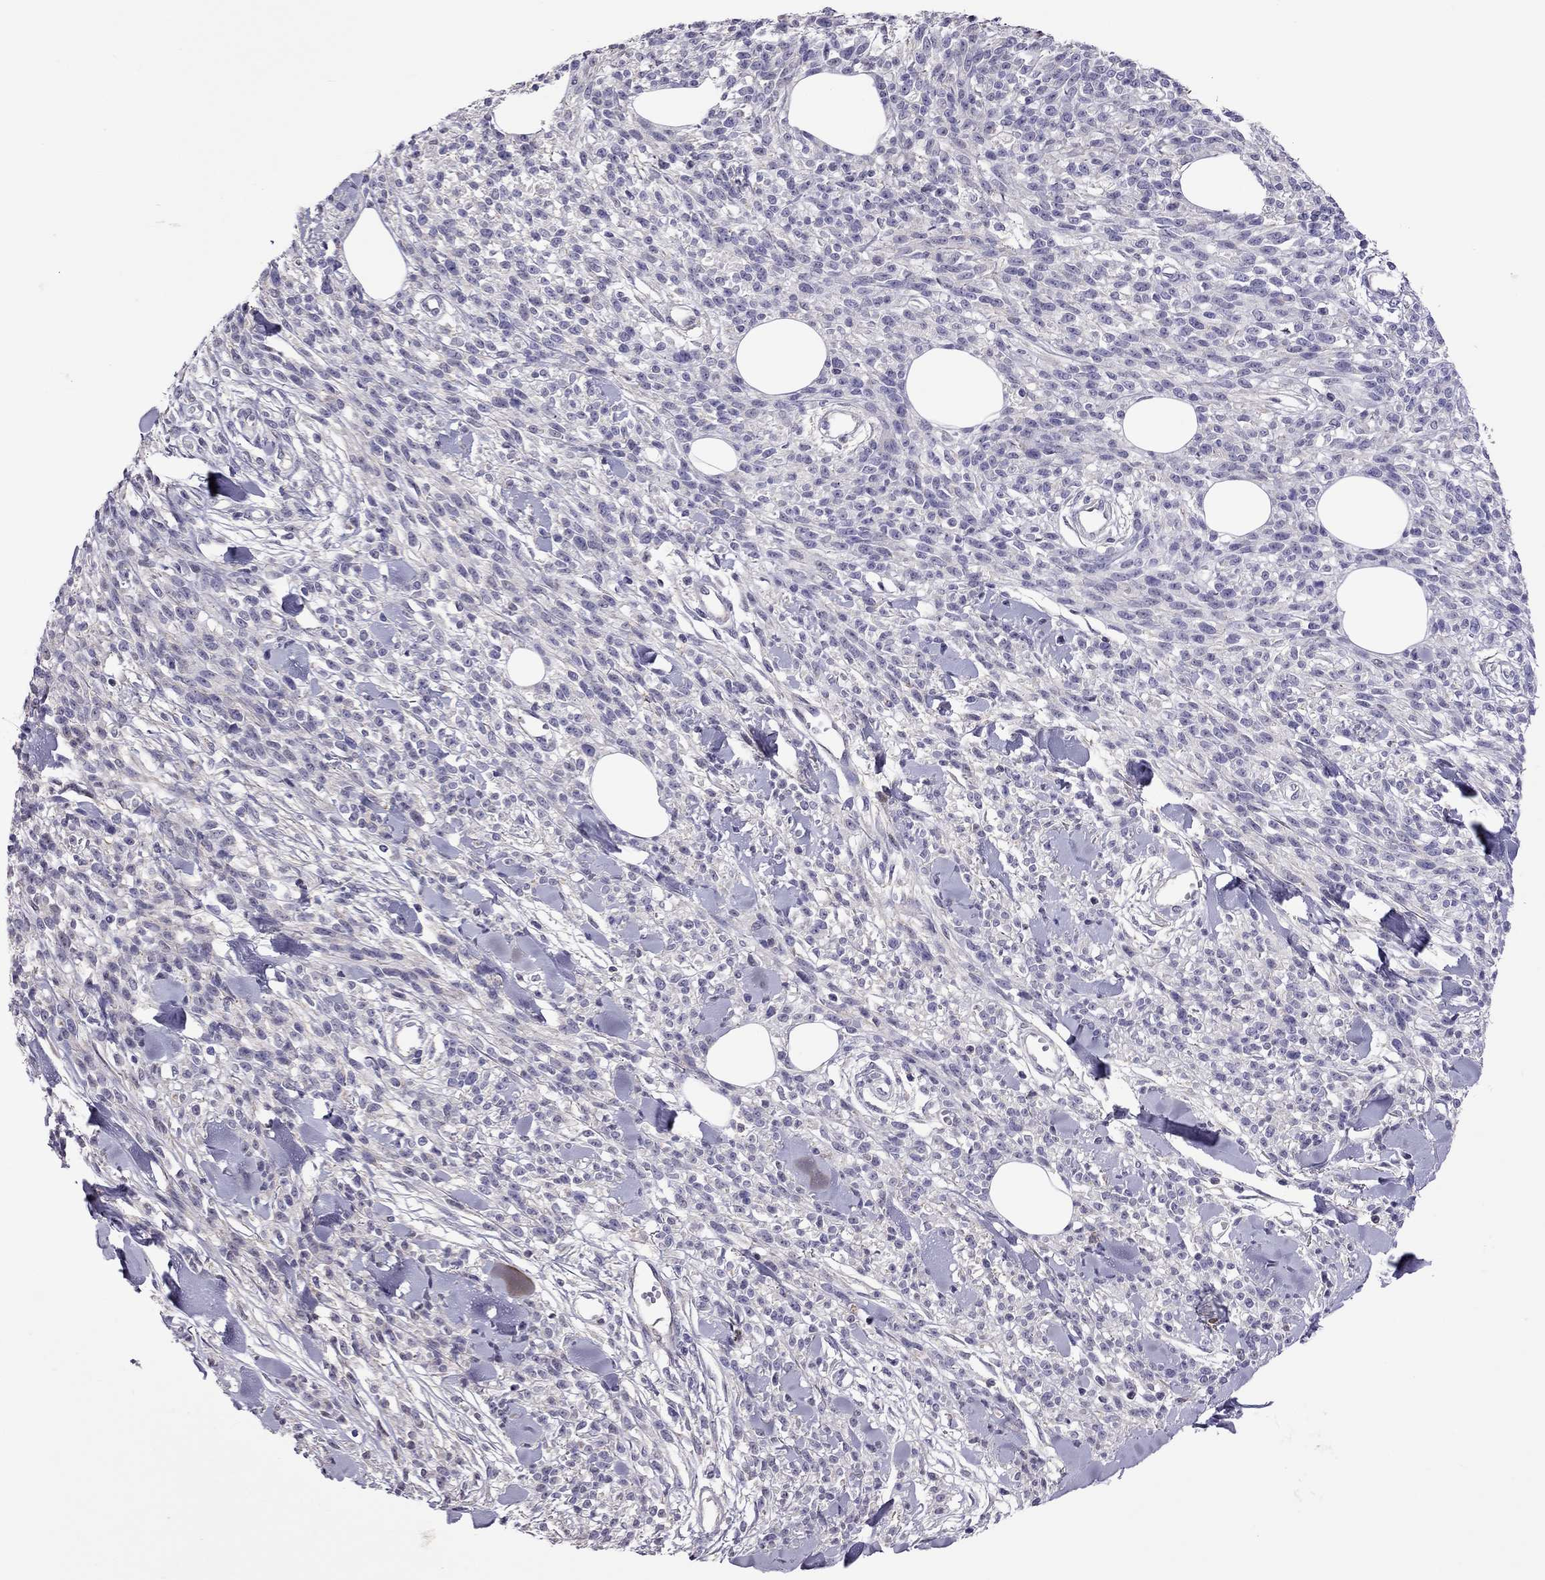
{"staining": {"intensity": "negative", "quantity": "none", "location": "none"}, "tissue": "melanoma", "cell_type": "Tumor cells", "image_type": "cancer", "snomed": [{"axis": "morphology", "description": "Malignant melanoma, NOS"}, {"axis": "topography", "description": "Skin"}, {"axis": "topography", "description": "Skin of trunk"}], "caption": "A high-resolution histopathology image shows immunohistochemistry (IHC) staining of melanoma, which demonstrates no significant staining in tumor cells.", "gene": "SLC16A8", "patient": {"sex": "male", "age": 74}}